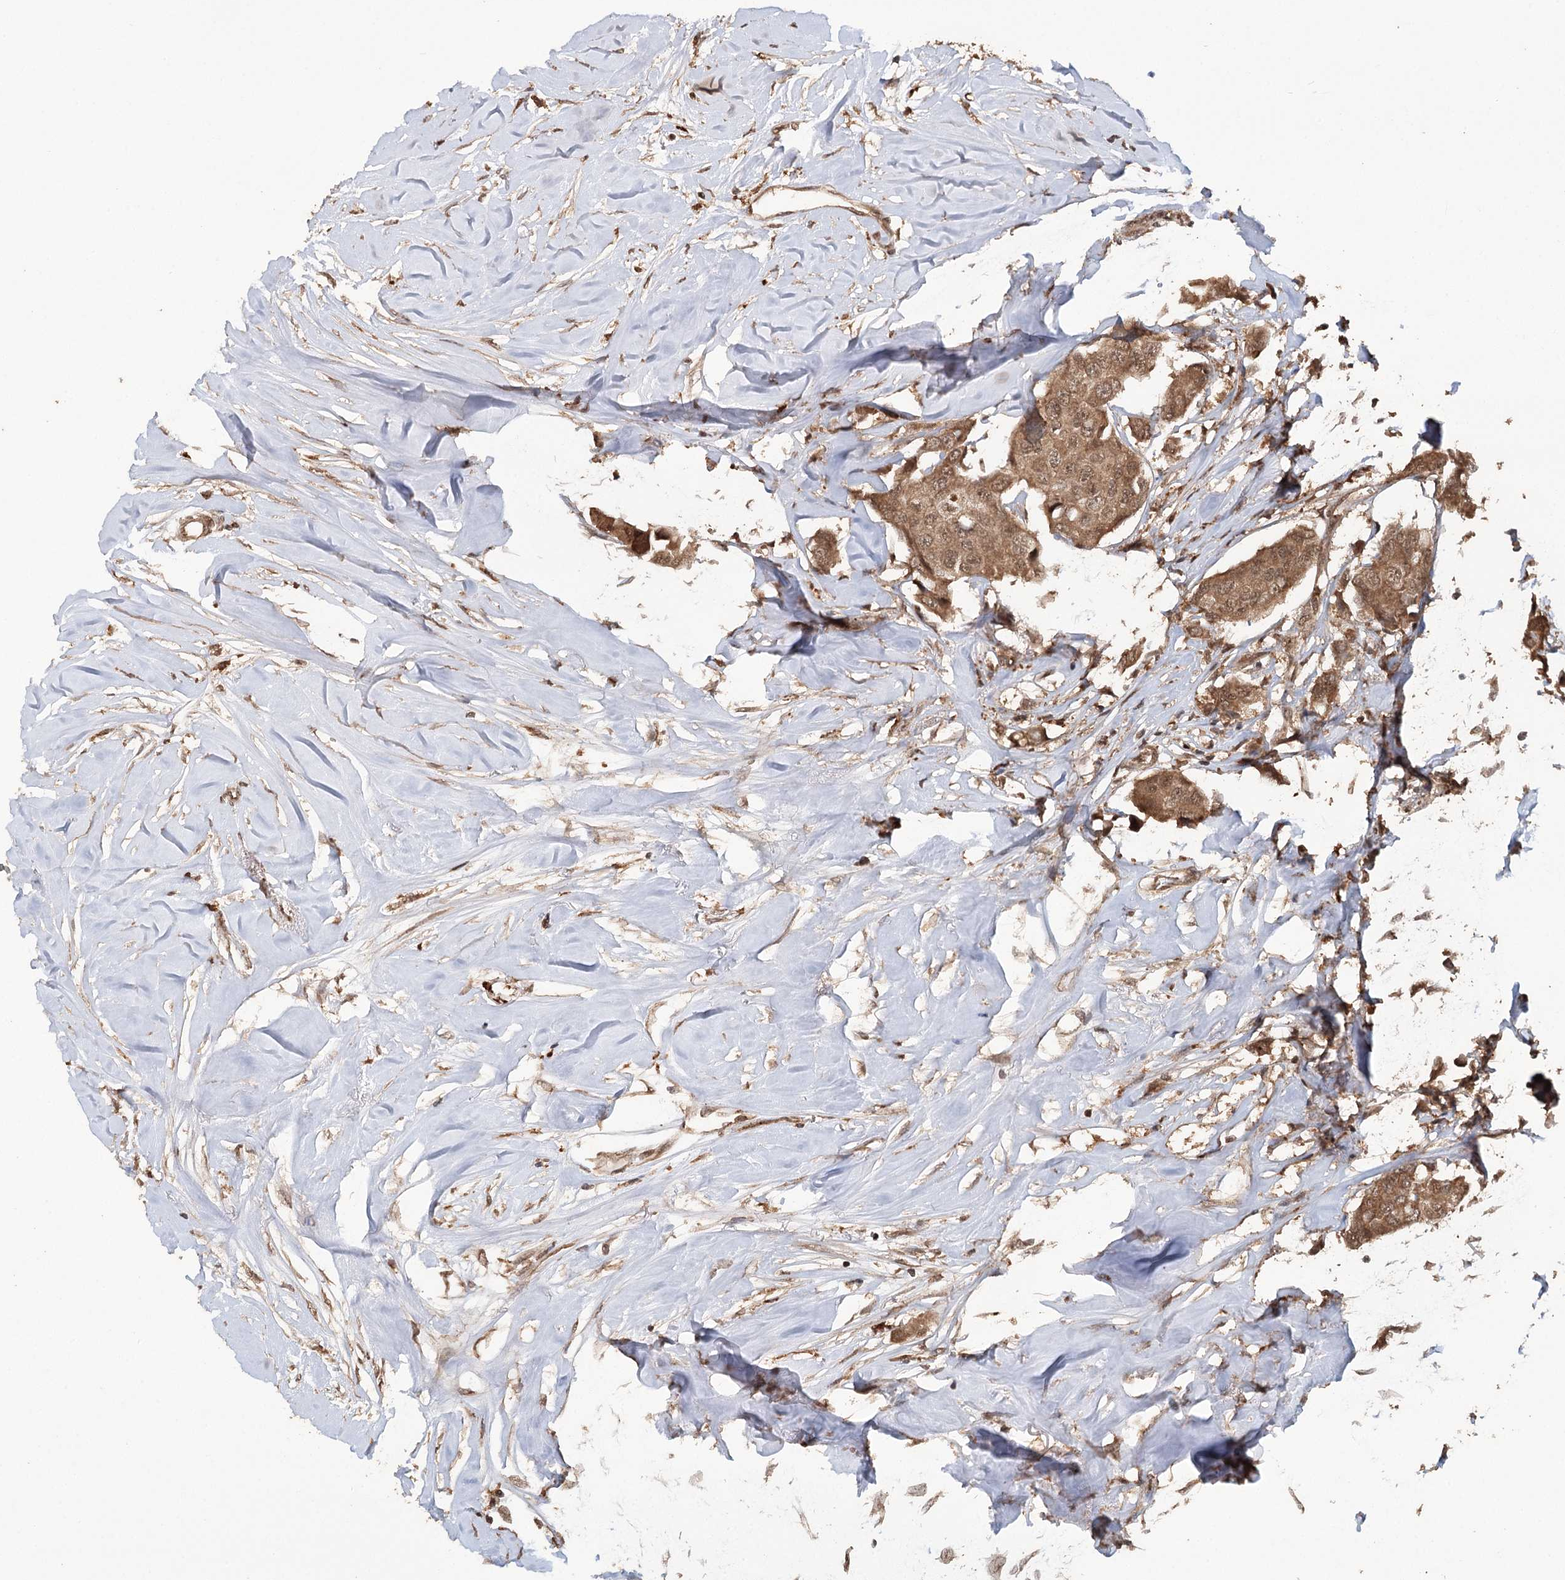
{"staining": {"intensity": "moderate", "quantity": ">75%", "location": "cytoplasmic/membranous,nuclear"}, "tissue": "breast cancer", "cell_type": "Tumor cells", "image_type": "cancer", "snomed": [{"axis": "morphology", "description": "Duct carcinoma"}, {"axis": "topography", "description": "Breast"}], "caption": "Tumor cells show medium levels of moderate cytoplasmic/membranous and nuclear staining in approximately >75% of cells in breast cancer (infiltrating ductal carcinoma). The staining is performed using DAB brown chromogen to label protein expression. The nuclei are counter-stained blue using hematoxylin.", "gene": "N6AMT1", "patient": {"sex": "female", "age": 80}}